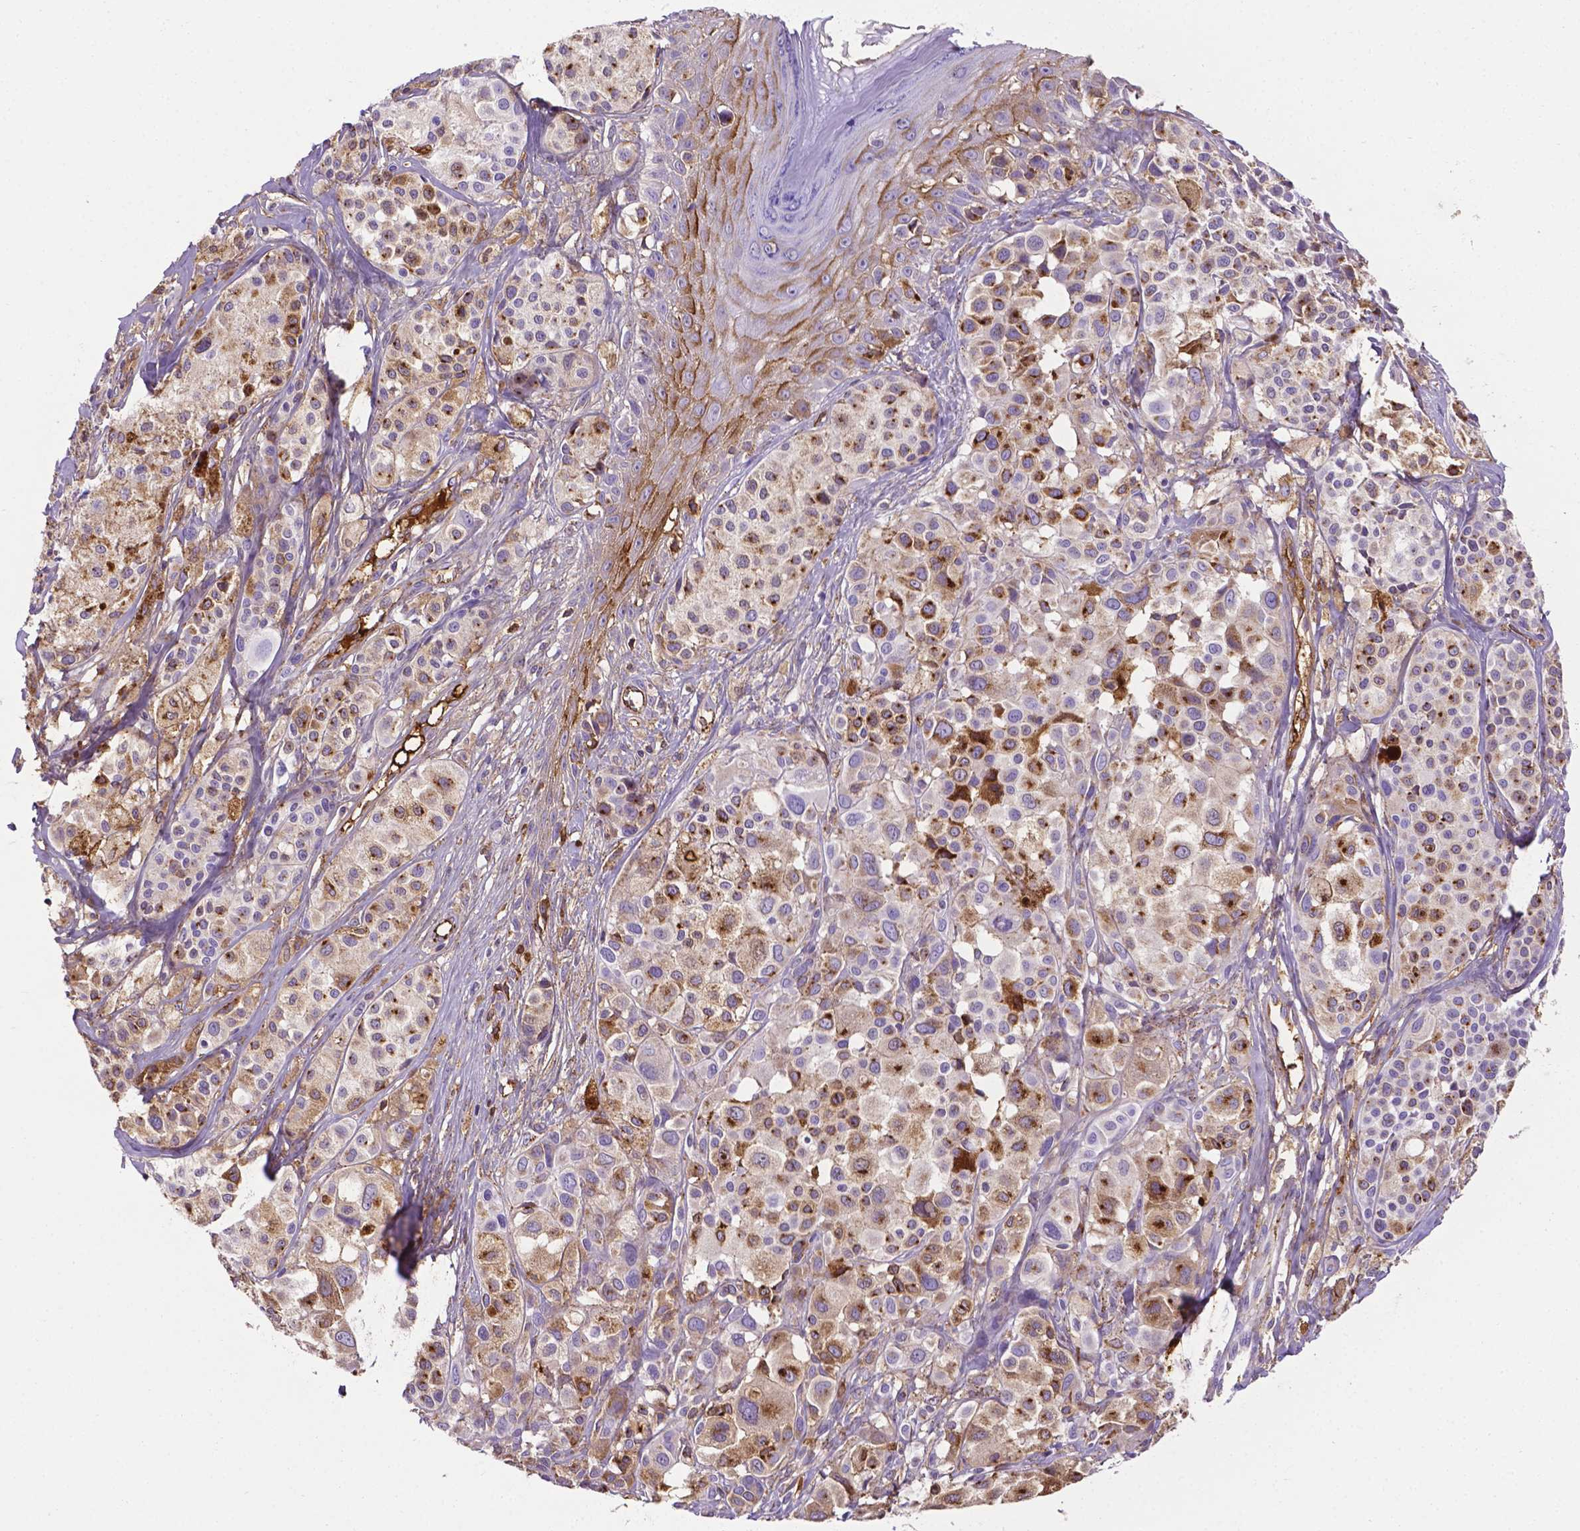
{"staining": {"intensity": "moderate", "quantity": "25%-75%", "location": "cytoplasmic/membranous"}, "tissue": "melanoma", "cell_type": "Tumor cells", "image_type": "cancer", "snomed": [{"axis": "morphology", "description": "Malignant melanoma, NOS"}, {"axis": "topography", "description": "Skin"}], "caption": "The immunohistochemical stain labels moderate cytoplasmic/membranous expression in tumor cells of malignant melanoma tissue.", "gene": "APOE", "patient": {"sex": "male", "age": 77}}